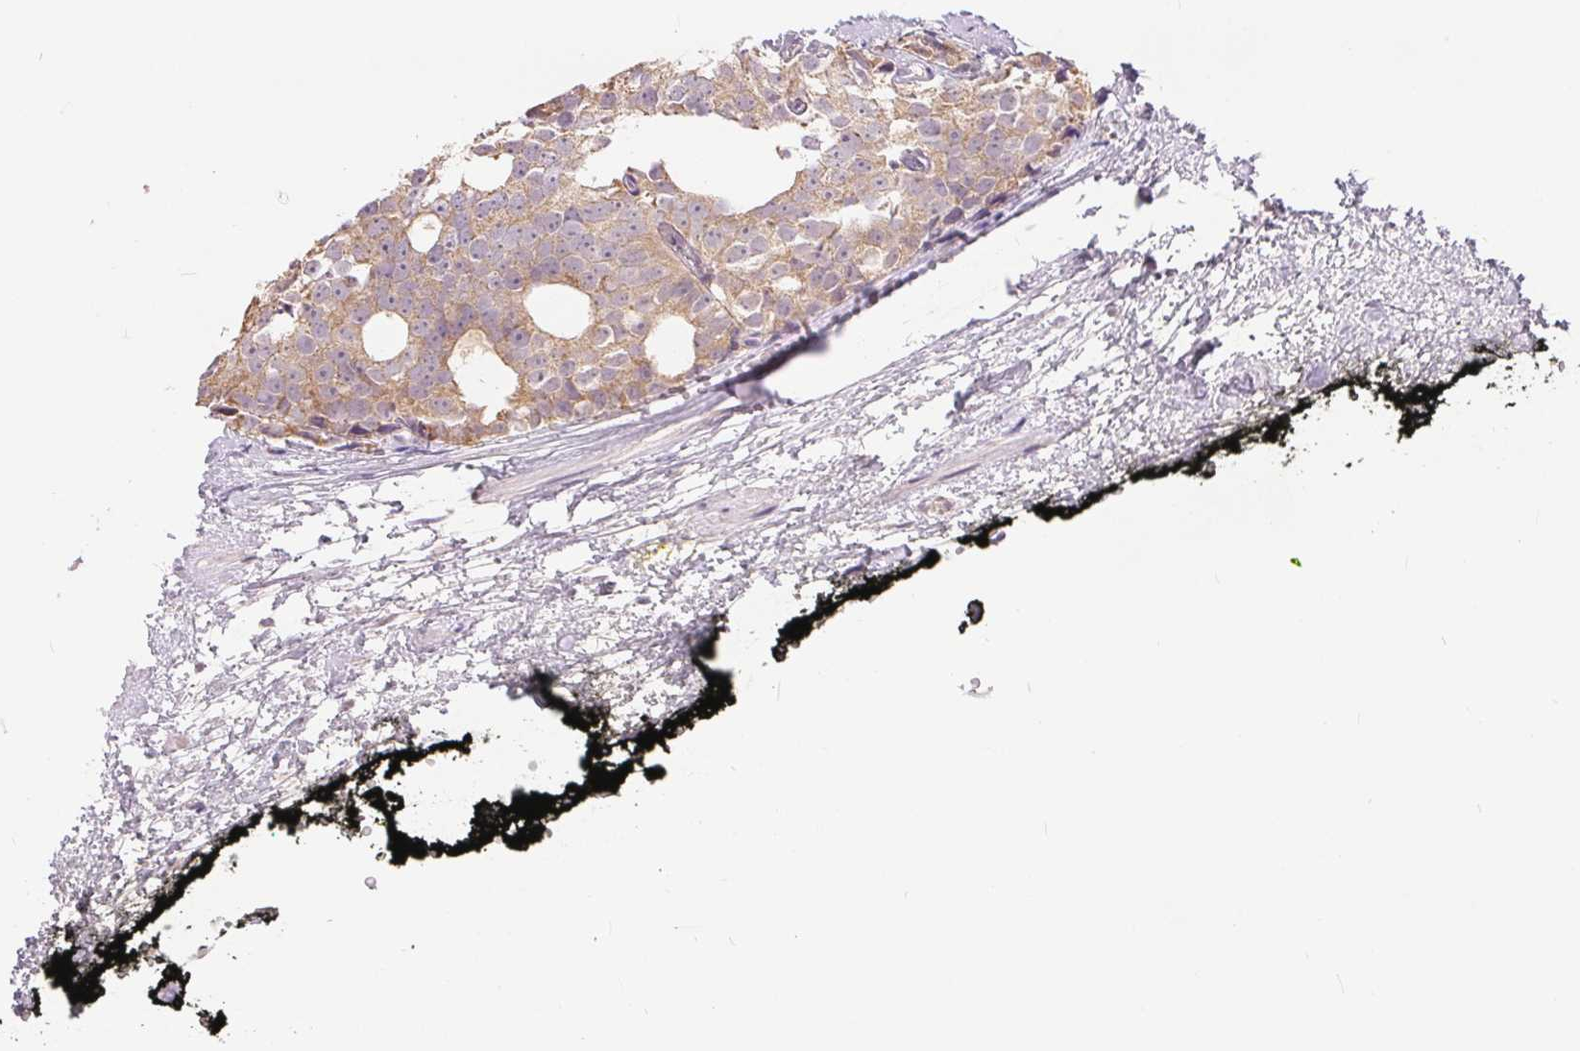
{"staining": {"intensity": "weak", "quantity": ">75%", "location": "cytoplasmic/membranous"}, "tissue": "prostate cancer", "cell_type": "Tumor cells", "image_type": "cancer", "snomed": [{"axis": "morphology", "description": "Adenocarcinoma, High grade"}, {"axis": "topography", "description": "Prostate"}], "caption": "A brown stain shows weak cytoplasmic/membranous positivity of a protein in human adenocarcinoma (high-grade) (prostate) tumor cells. (DAB IHC, brown staining for protein, blue staining for nuclei).", "gene": "POU2F2", "patient": {"sex": "male", "age": 71}}